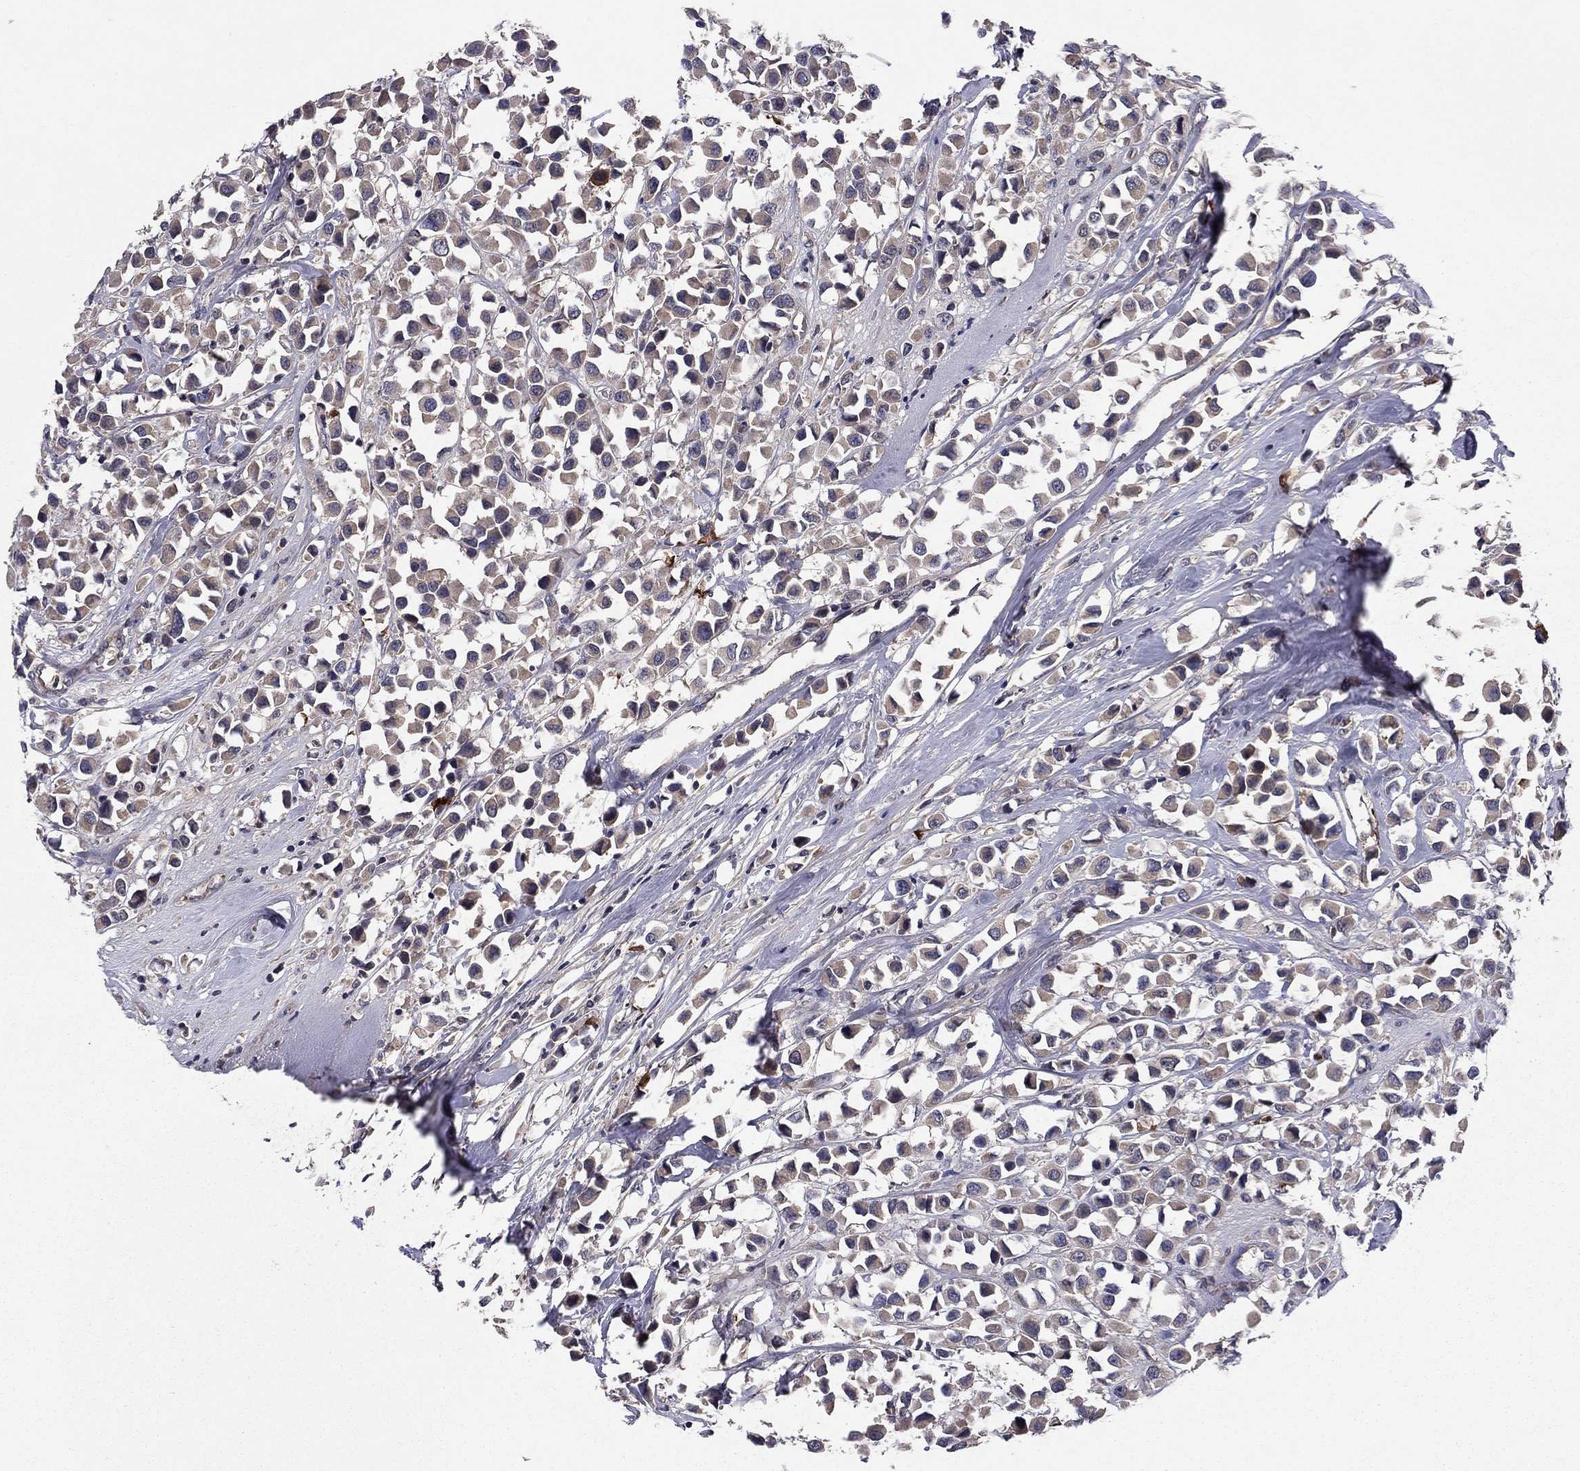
{"staining": {"intensity": "moderate", "quantity": "<25%", "location": "cytoplasmic/membranous"}, "tissue": "breast cancer", "cell_type": "Tumor cells", "image_type": "cancer", "snomed": [{"axis": "morphology", "description": "Duct carcinoma"}, {"axis": "topography", "description": "Breast"}], "caption": "Breast cancer (intraductal carcinoma) stained for a protein reveals moderate cytoplasmic/membranous positivity in tumor cells.", "gene": "PROS1", "patient": {"sex": "female", "age": 61}}